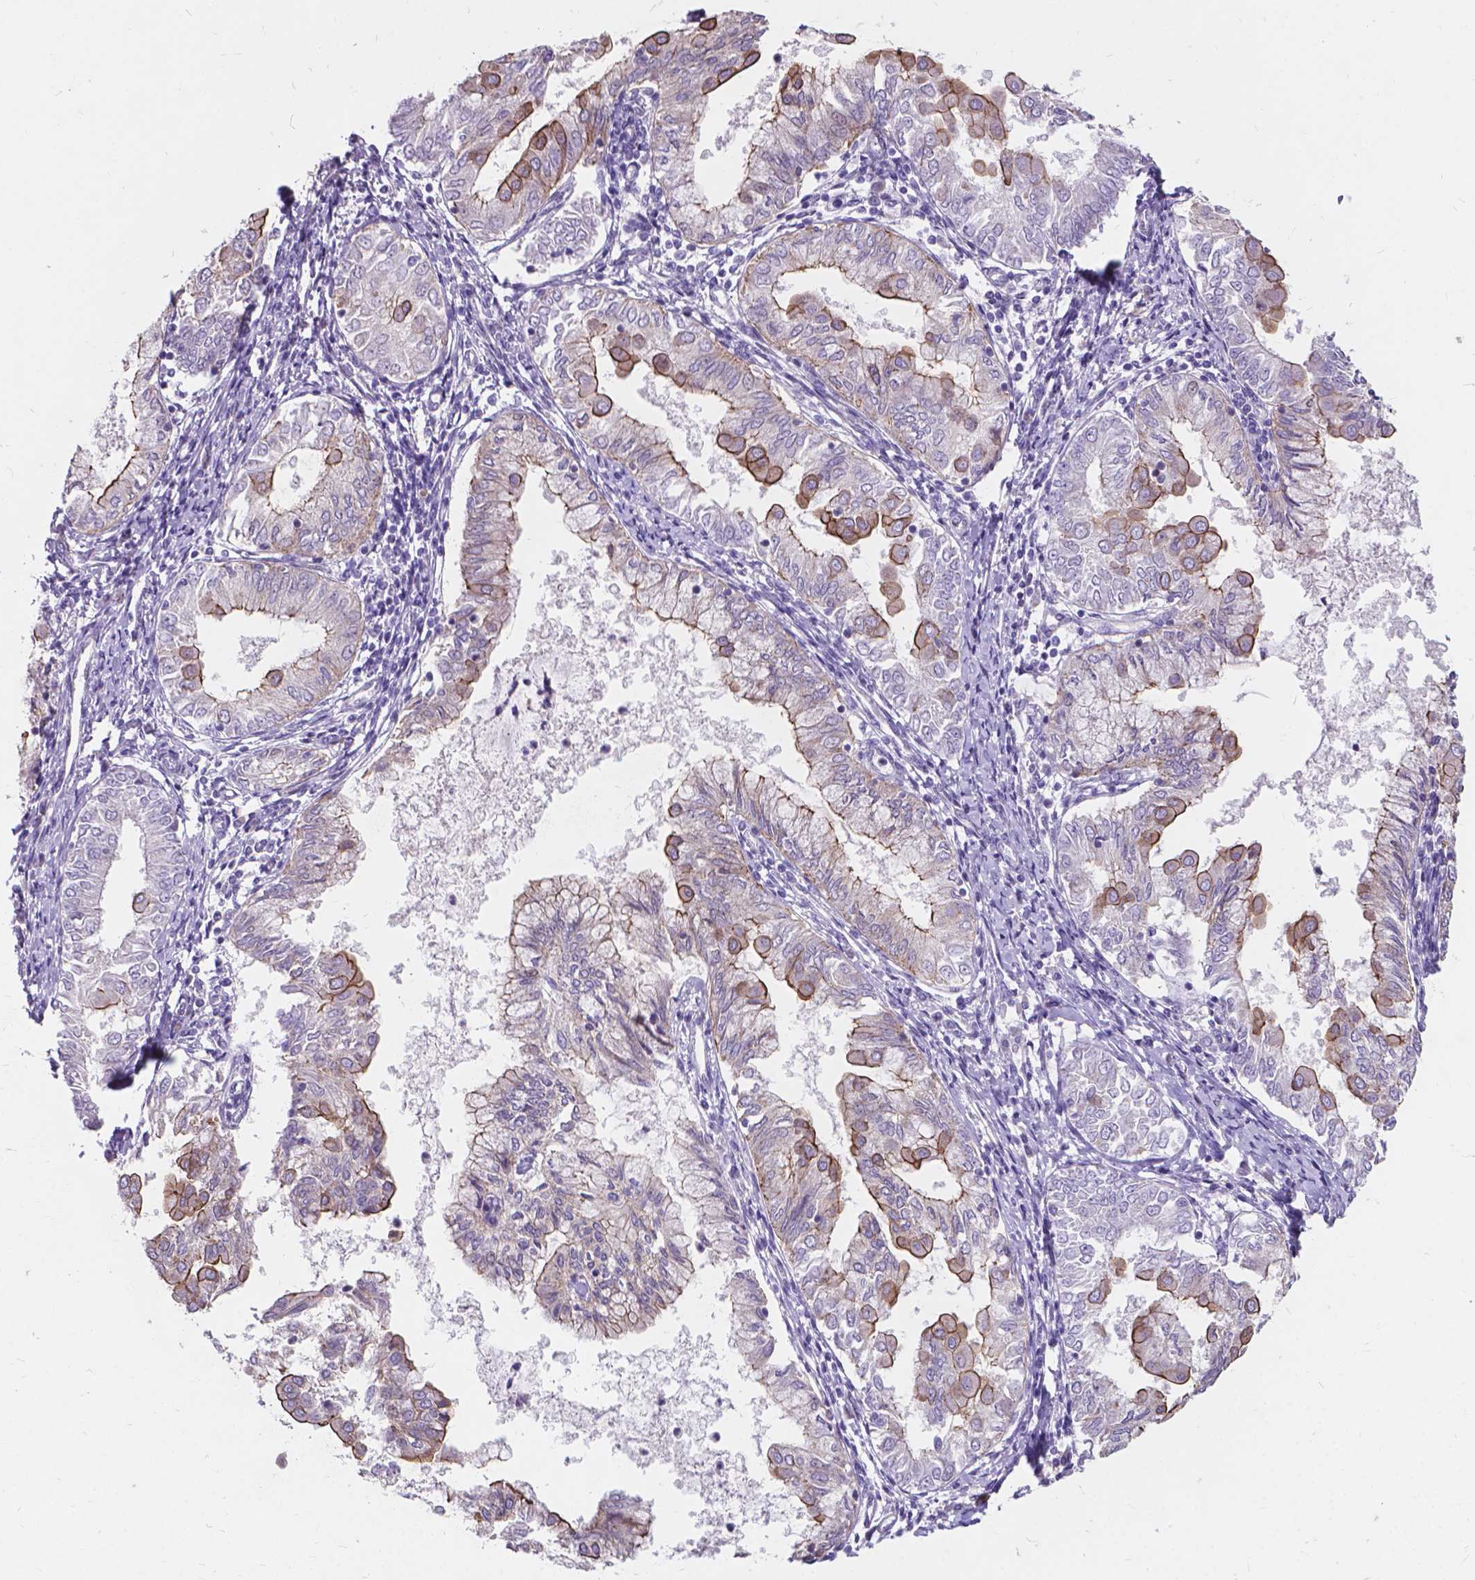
{"staining": {"intensity": "moderate", "quantity": "<25%", "location": "cytoplasmic/membranous"}, "tissue": "endometrial cancer", "cell_type": "Tumor cells", "image_type": "cancer", "snomed": [{"axis": "morphology", "description": "Adenocarcinoma, NOS"}, {"axis": "topography", "description": "Endometrium"}], "caption": "Adenocarcinoma (endometrial) stained for a protein (brown) exhibits moderate cytoplasmic/membranous positive positivity in about <25% of tumor cells.", "gene": "MYH14", "patient": {"sex": "female", "age": 68}}